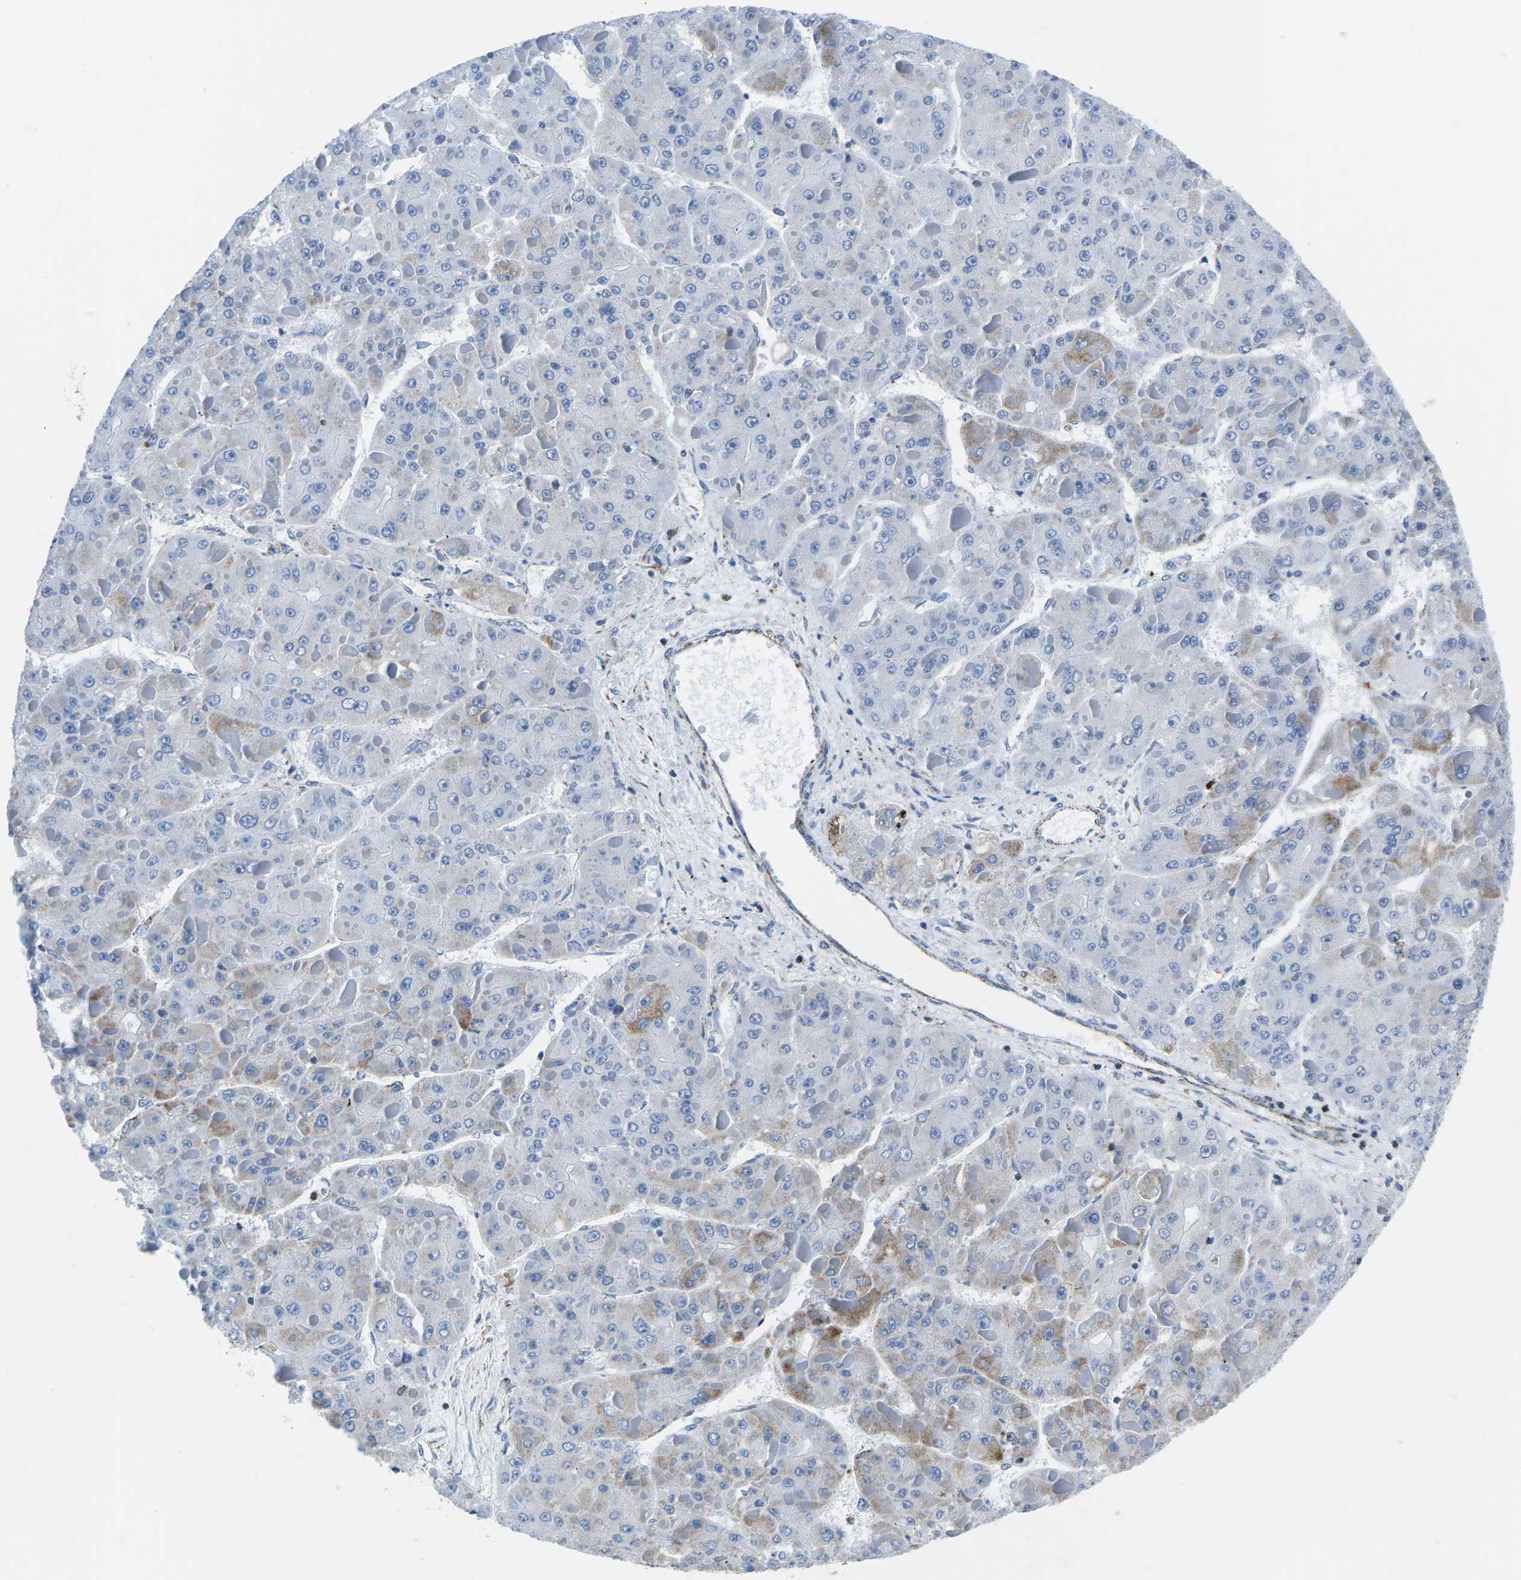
{"staining": {"intensity": "weak", "quantity": "<25%", "location": "cytoplasmic/membranous"}, "tissue": "liver cancer", "cell_type": "Tumor cells", "image_type": "cancer", "snomed": [{"axis": "morphology", "description": "Carcinoma, Hepatocellular, NOS"}, {"axis": "topography", "description": "Liver"}], "caption": "Protein analysis of liver hepatocellular carcinoma demonstrates no significant positivity in tumor cells.", "gene": "COX6C", "patient": {"sex": "female", "age": 73}}